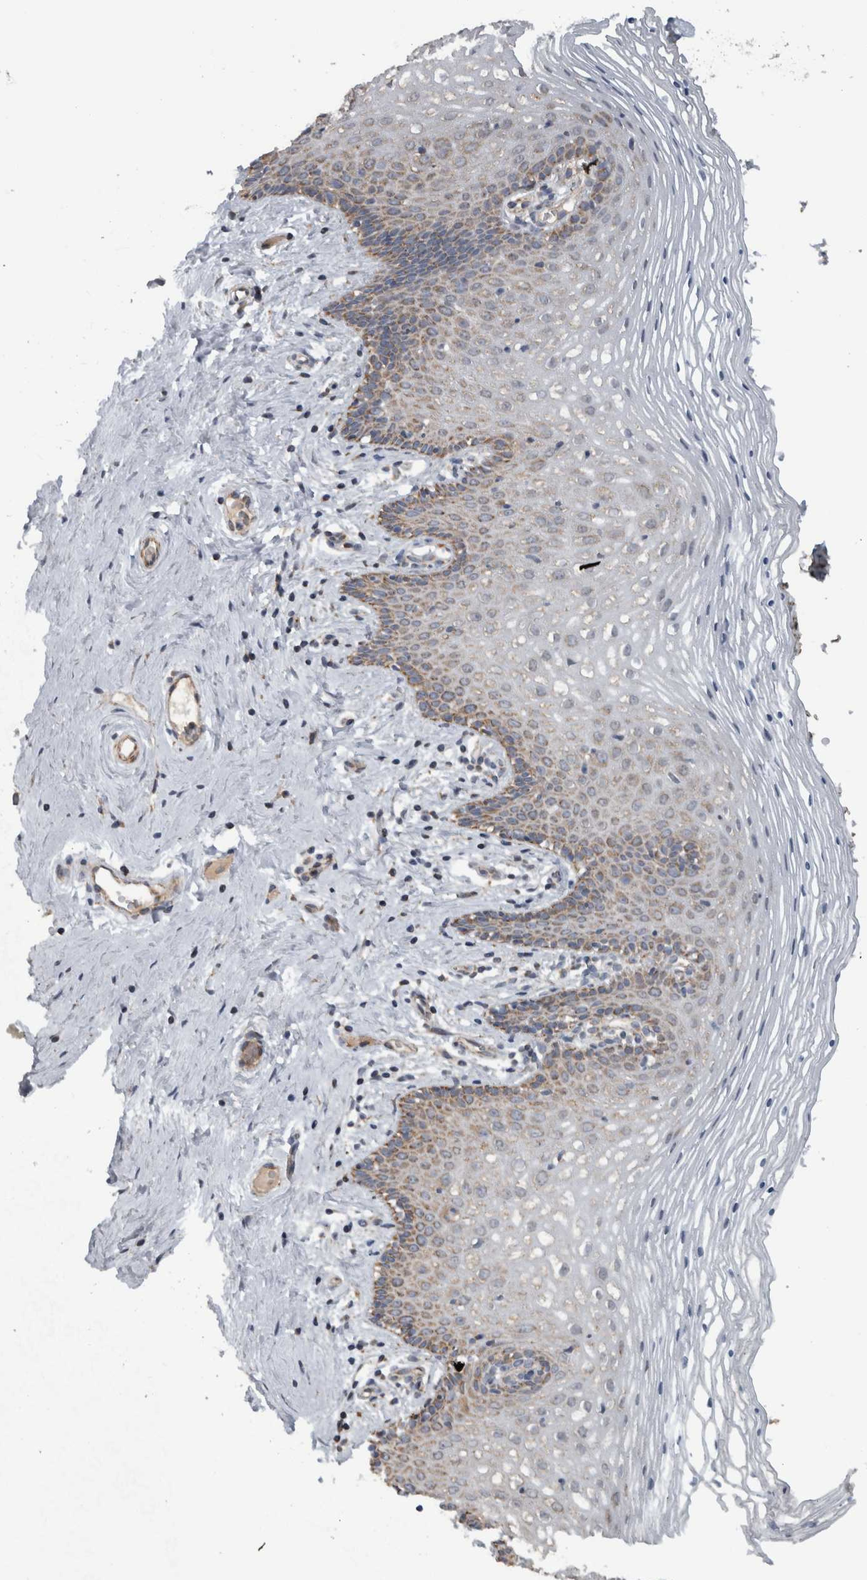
{"staining": {"intensity": "moderate", "quantity": "25%-75%", "location": "cytoplasmic/membranous"}, "tissue": "vagina", "cell_type": "Squamous epithelial cells", "image_type": "normal", "snomed": [{"axis": "morphology", "description": "Normal tissue, NOS"}, {"axis": "topography", "description": "Vagina"}], "caption": "Protein expression analysis of normal vagina shows moderate cytoplasmic/membranous staining in about 25%-75% of squamous epithelial cells.", "gene": "ARMC1", "patient": {"sex": "female", "age": 32}}